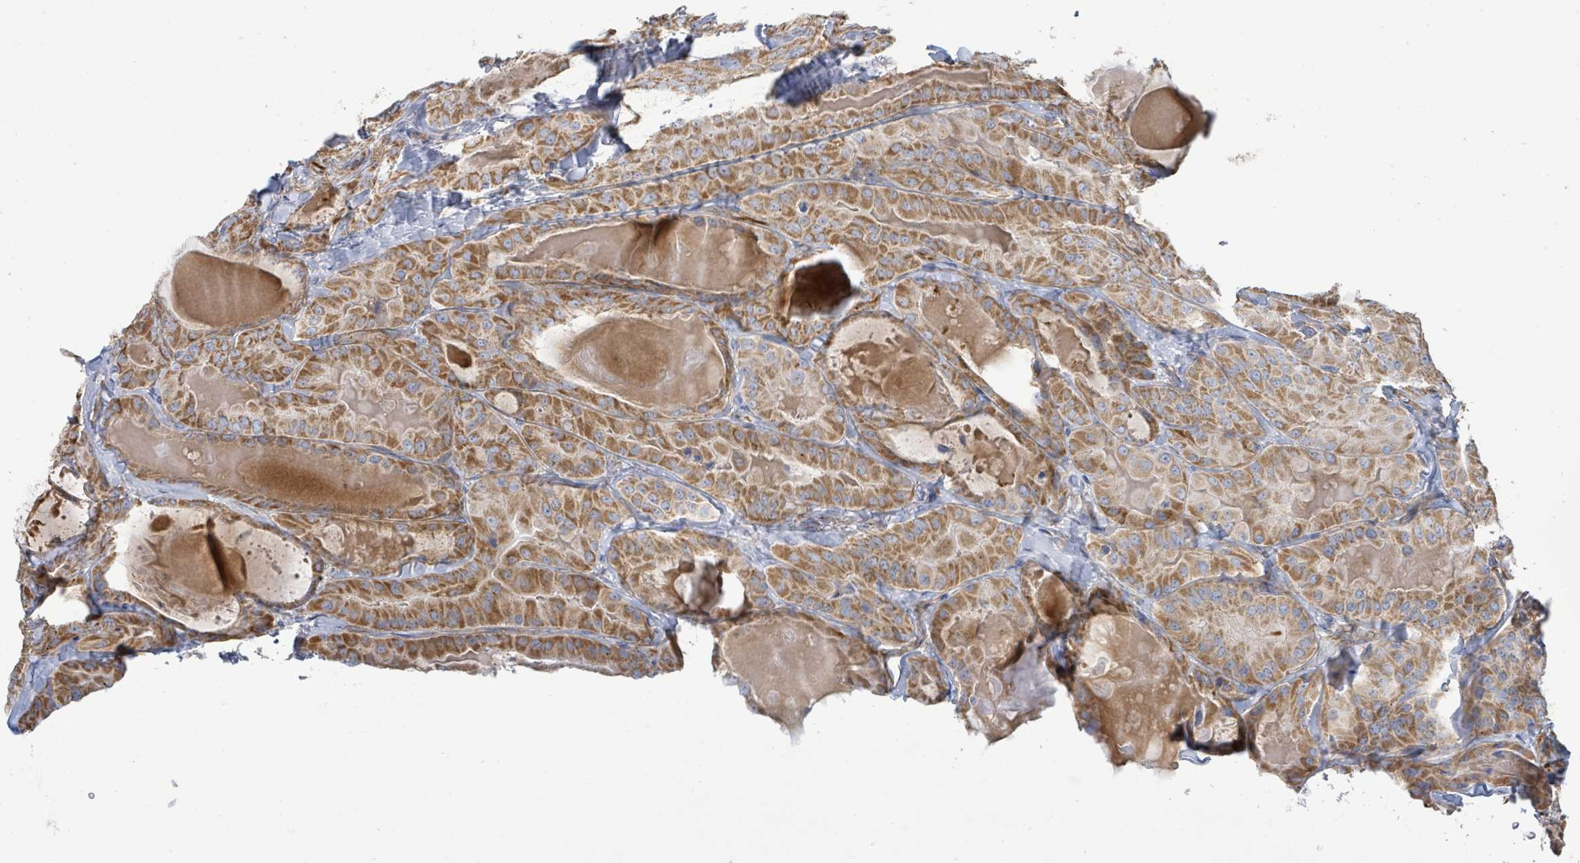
{"staining": {"intensity": "strong", "quantity": ">75%", "location": "cytoplasmic/membranous"}, "tissue": "thyroid cancer", "cell_type": "Tumor cells", "image_type": "cancer", "snomed": [{"axis": "morphology", "description": "Papillary adenocarcinoma, NOS"}, {"axis": "topography", "description": "Thyroid gland"}], "caption": "Protein analysis of thyroid cancer (papillary adenocarcinoma) tissue shows strong cytoplasmic/membranous expression in approximately >75% of tumor cells. The staining was performed using DAB, with brown indicating positive protein expression. Nuclei are stained blue with hematoxylin.", "gene": "ALG12", "patient": {"sex": "female", "age": 68}}